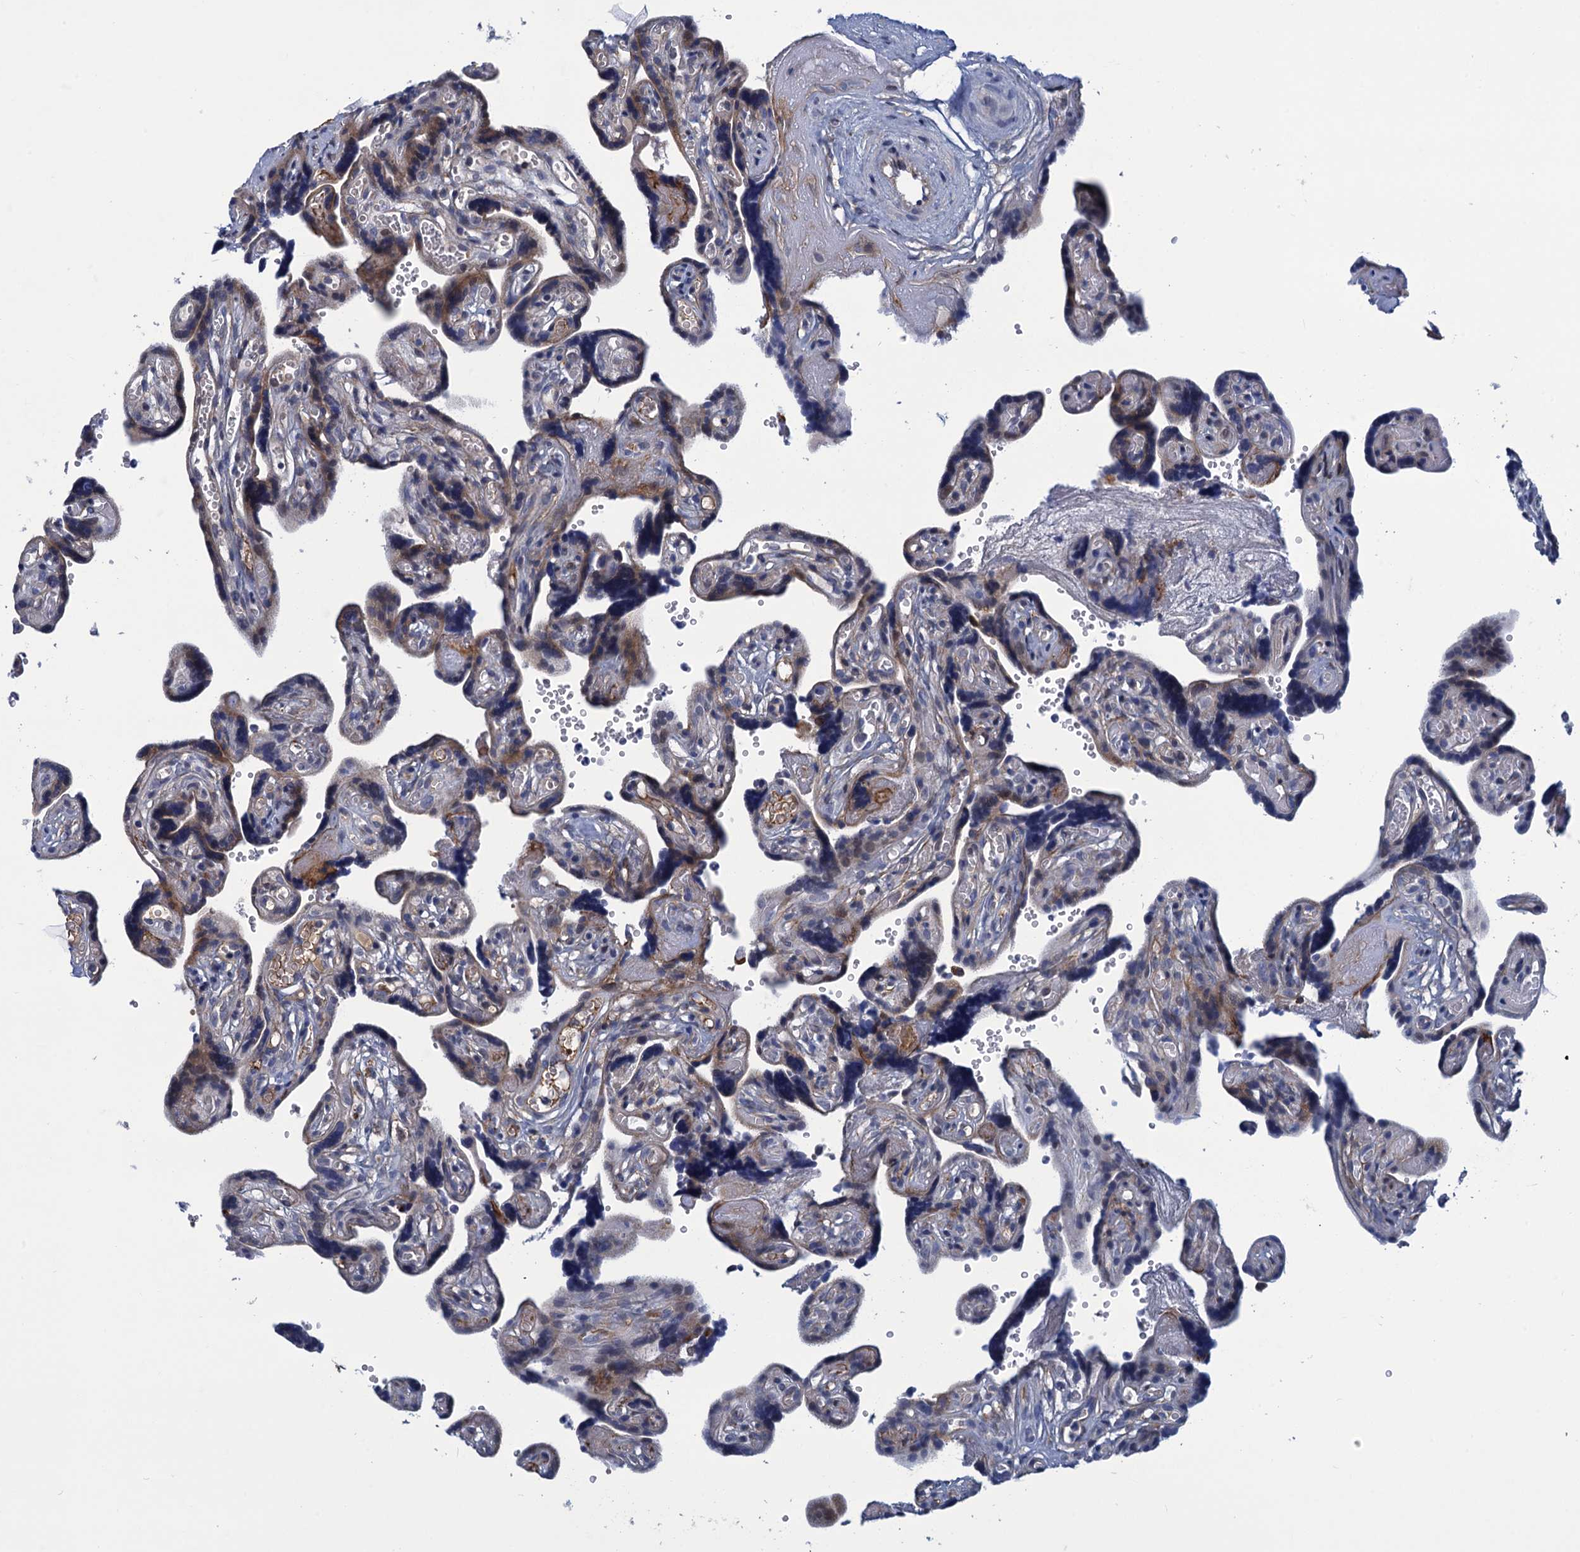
{"staining": {"intensity": "weak", "quantity": "25%-75%", "location": "cytoplasmic/membranous"}, "tissue": "placenta", "cell_type": "Trophoblastic cells", "image_type": "normal", "snomed": [{"axis": "morphology", "description": "Normal tissue, NOS"}, {"axis": "topography", "description": "Placenta"}], "caption": "Immunohistochemical staining of unremarkable human placenta exhibits low levels of weak cytoplasmic/membranous expression in approximately 25%-75% of trophoblastic cells.", "gene": "DNHD1", "patient": {"sex": "female", "age": 30}}